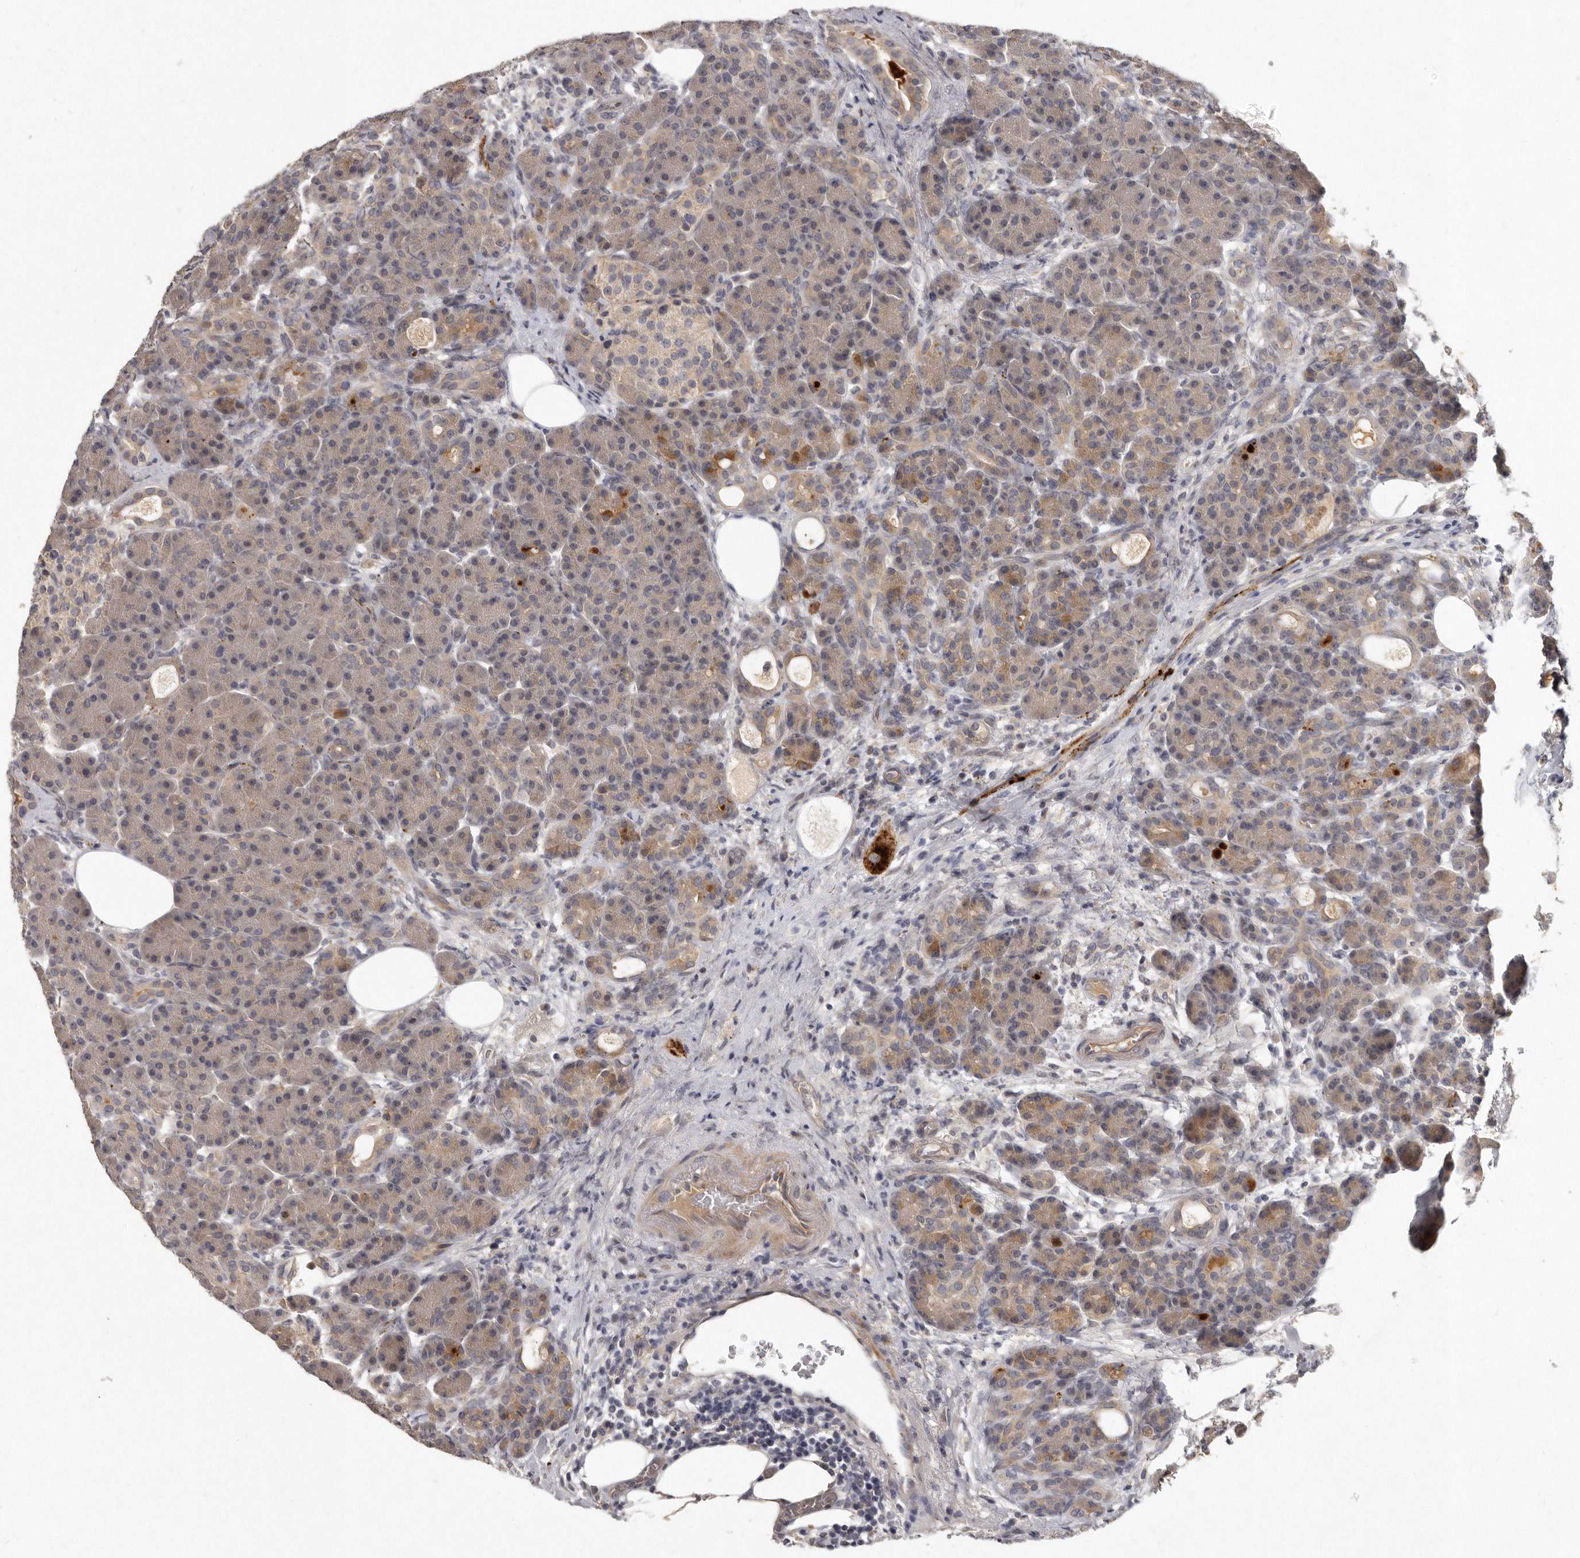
{"staining": {"intensity": "weak", "quantity": "25%-75%", "location": "cytoplasmic/membranous"}, "tissue": "pancreas", "cell_type": "Exocrine glandular cells", "image_type": "normal", "snomed": [{"axis": "morphology", "description": "Normal tissue, NOS"}, {"axis": "topography", "description": "Pancreas"}], "caption": "The histopathology image reveals a brown stain indicating the presence of a protein in the cytoplasmic/membranous of exocrine glandular cells in pancreas.", "gene": "SLC22A1", "patient": {"sex": "male", "age": 63}}